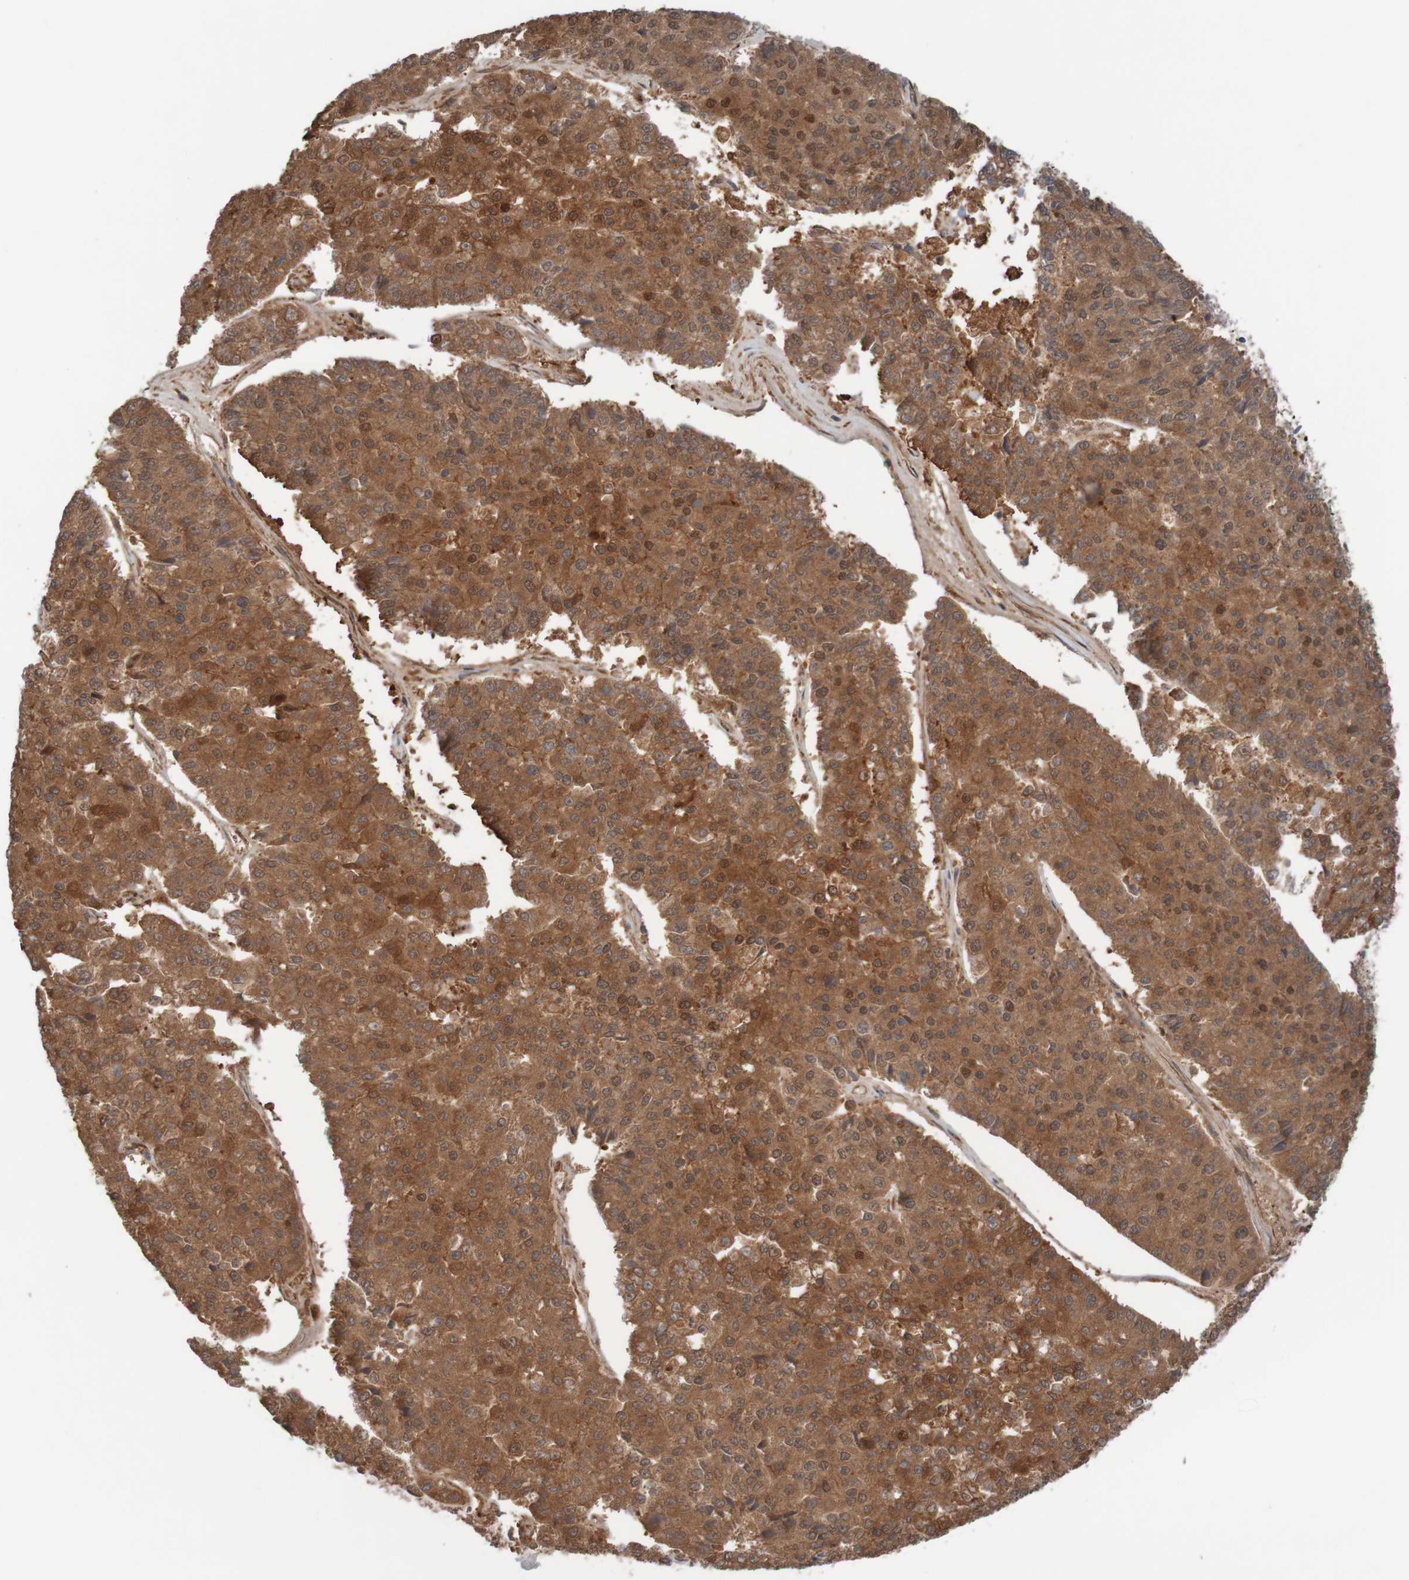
{"staining": {"intensity": "moderate", "quantity": ">75%", "location": "cytoplasmic/membranous"}, "tissue": "pancreatic cancer", "cell_type": "Tumor cells", "image_type": "cancer", "snomed": [{"axis": "morphology", "description": "Adenocarcinoma, NOS"}, {"axis": "topography", "description": "Pancreas"}], "caption": "Immunohistochemistry (IHC) histopathology image of neoplastic tissue: human adenocarcinoma (pancreatic) stained using immunohistochemistry (IHC) displays medium levels of moderate protein expression localized specifically in the cytoplasmic/membranous of tumor cells, appearing as a cytoplasmic/membranous brown color.", "gene": "ARHGEF11", "patient": {"sex": "male", "age": 50}}